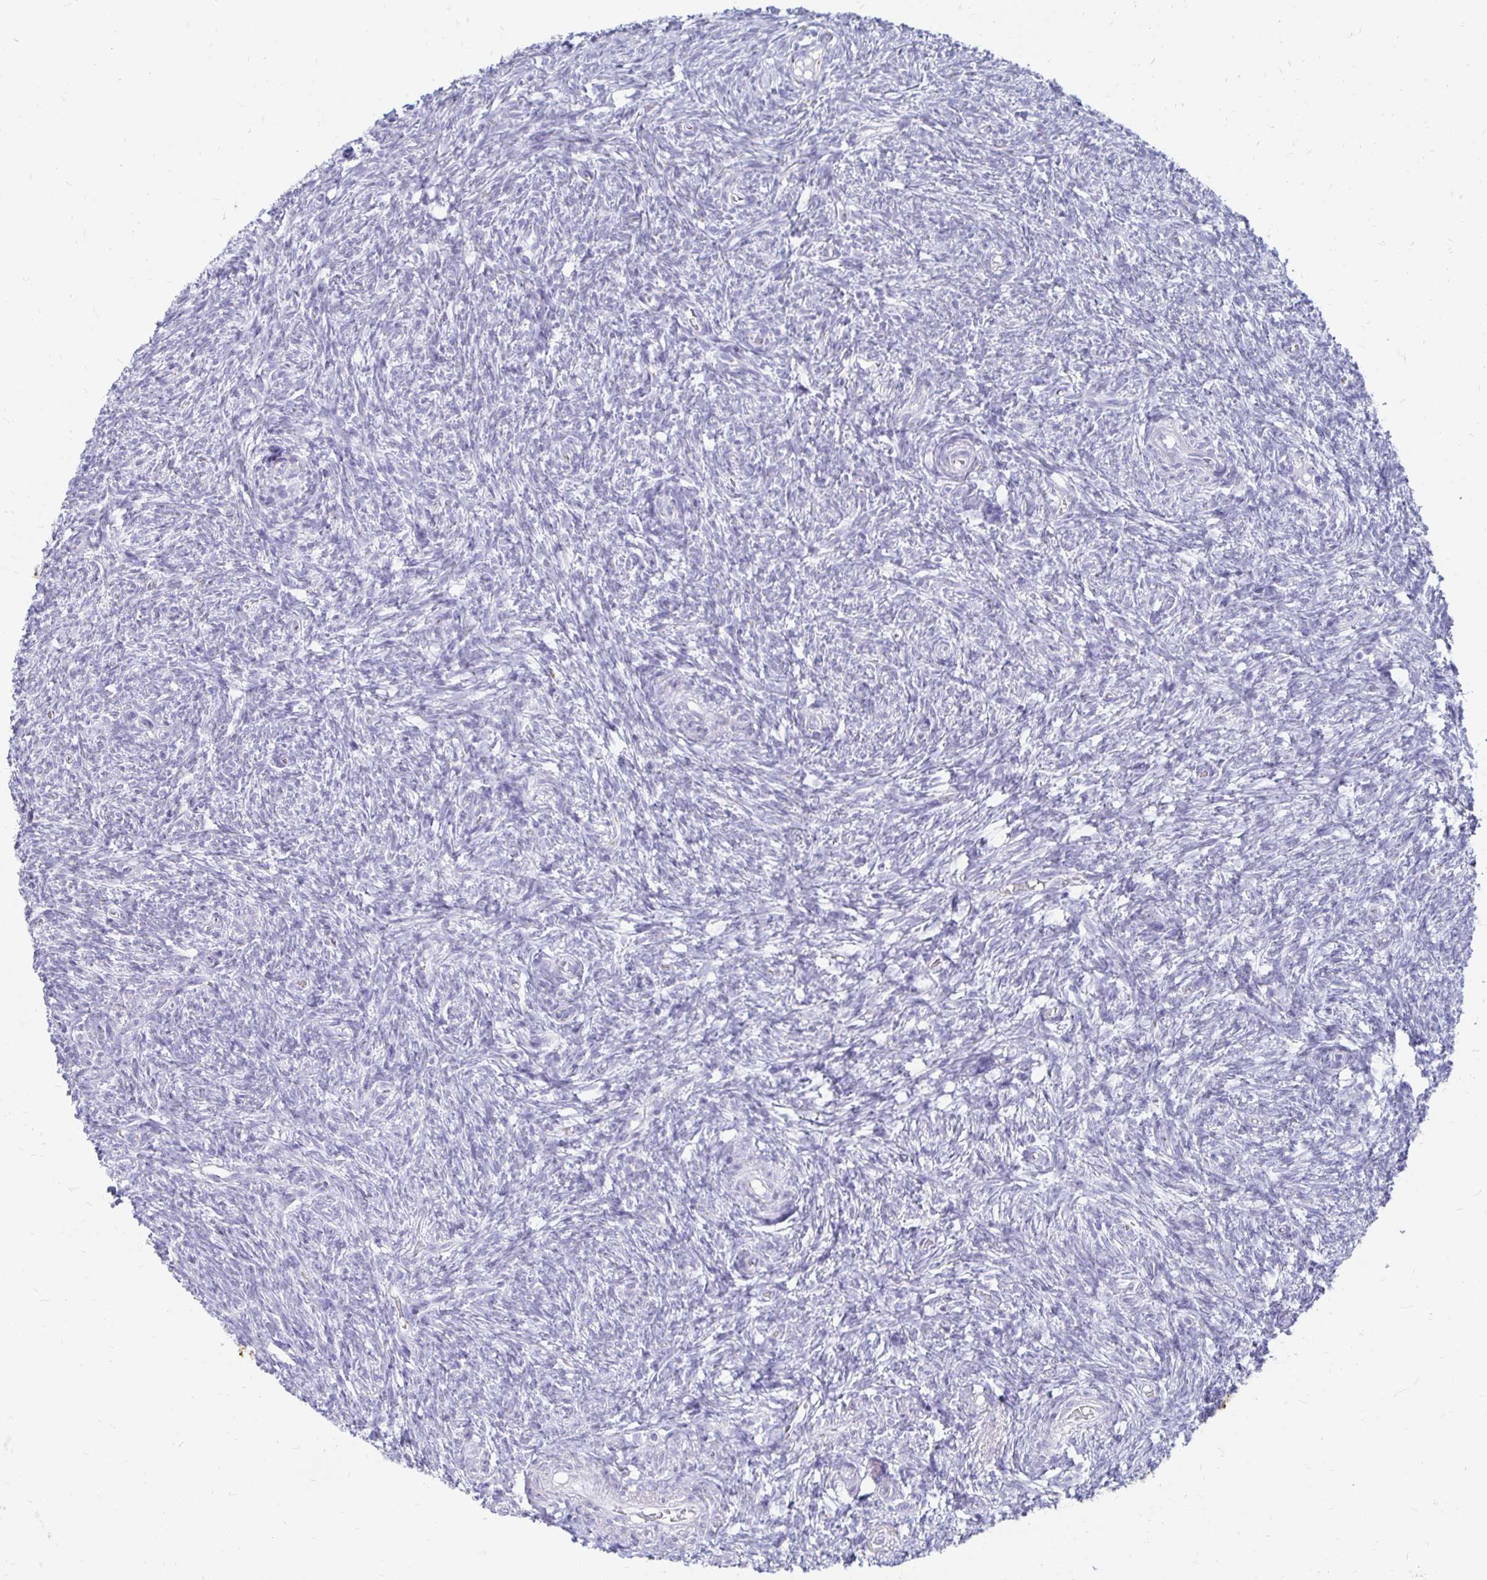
{"staining": {"intensity": "negative", "quantity": "none", "location": "none"}, "tissue": "ovary", "cell_type": "Ovarian stroma cells", "image_type": "normal", "snomed": [{"axis": "morphology", "description": "Normal tissue, NOS"}, {"axis": "topography", "description": "Ovary"}], "caption": "Ovary stained for a protein using IHC shows no expression ovarian stroma cells.", "gene": "PAGE4", "patient": {"sex": "female", "age": 39}}